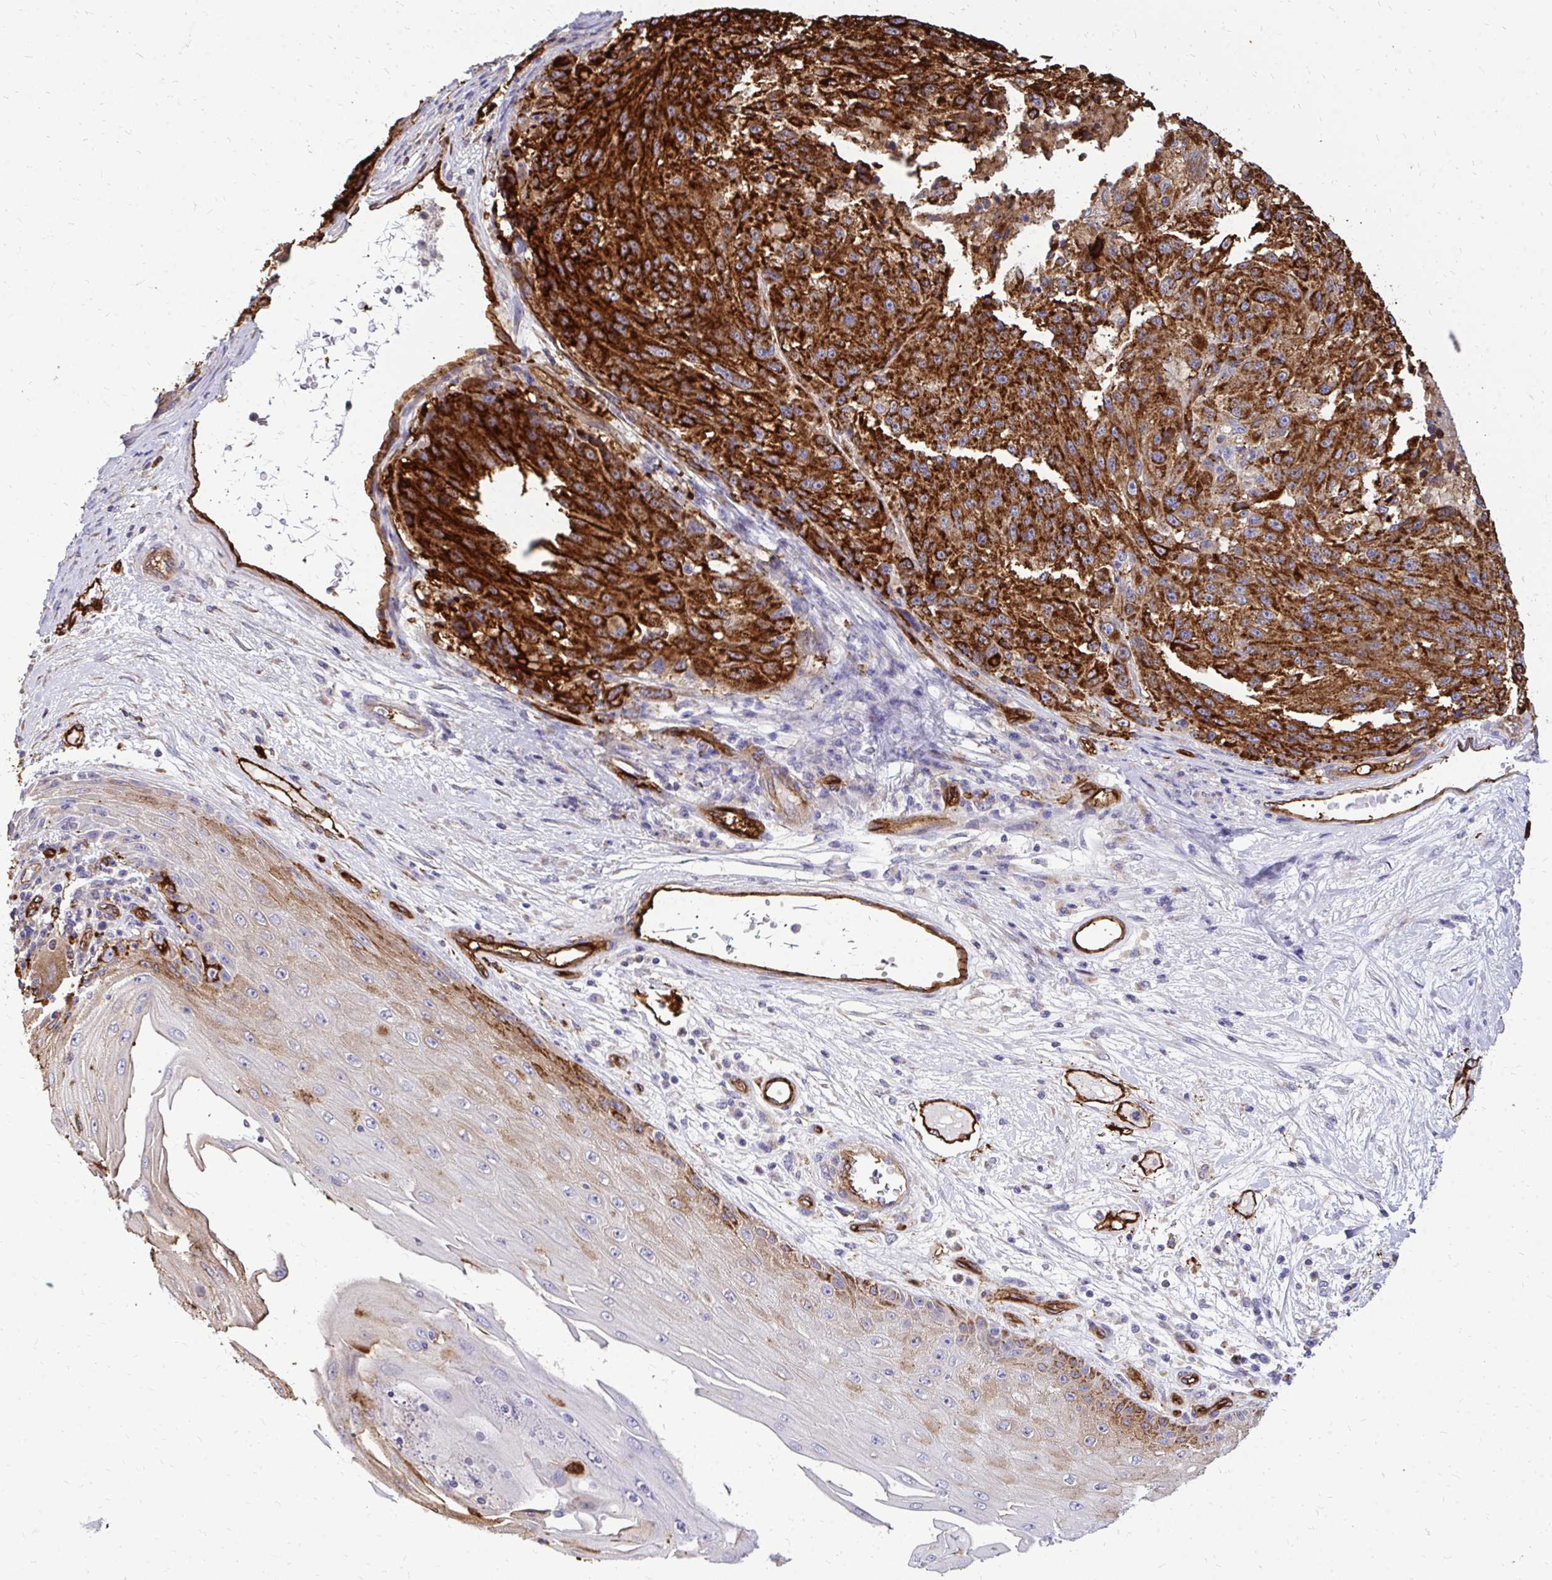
{"staining": {"intensity": "strong", "quantity": ">75%", "location": "cytoplasmic/membranous"}, "tissue": "melanoma", "cell_type": "Tumor cells", "image_type": "cancer", "snomed": [{"axis": "morphology", "description": "Malignant melanoma, NOS"}, {"axis": "topography", "description": "Skin"}], "caption": "About >75% of tumor cells in human melanoma exhibit strong cytoplasmic/membranous protein expression as visualized by brown immunohistochemical staining.", "gene": "MARCKSL1", "patient": {"sex": "male", "age": 53}}